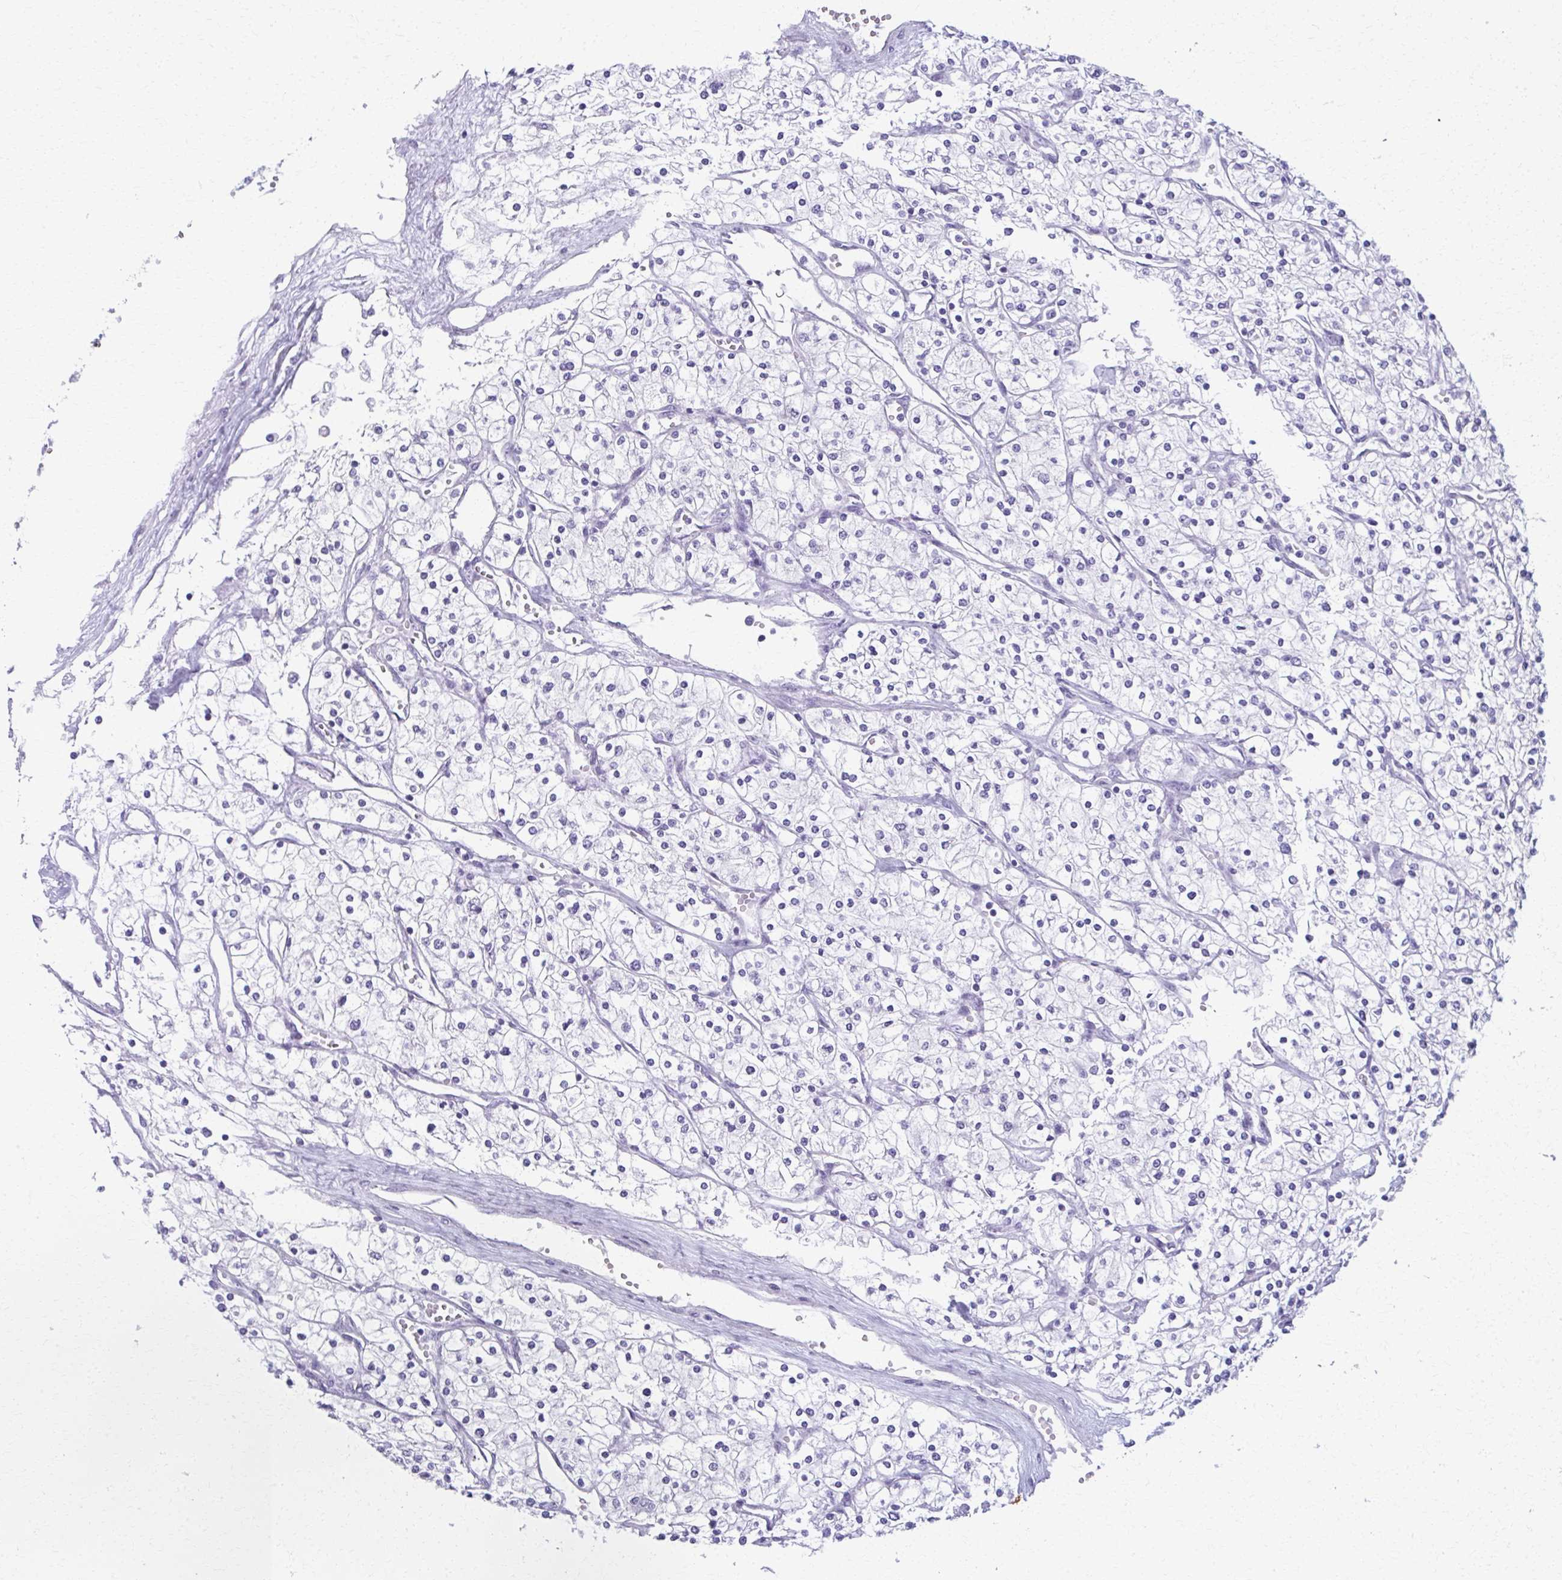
{"staining": {"intensity": "negative", "quantity": "none", "location": "none"}, "tissue": "renal cancer", "cell_type": "Tumor cells", "image_type": "cancer", "snomed": [{"axis": "morphology", "description": "Adenocarcinoma, NOS"}, {"axis": "topography", "description": "Kidney"}], "caption": "Image shows no significant protein expression in tumor cells of renal cancer (adenocarcinoma). (DAB (3,3'-diaminobenzidine) immunohistochemistry with hematoxylin counter stain).", "gene": "SCLY", "patient": {"sex": "male", "age": 80}}